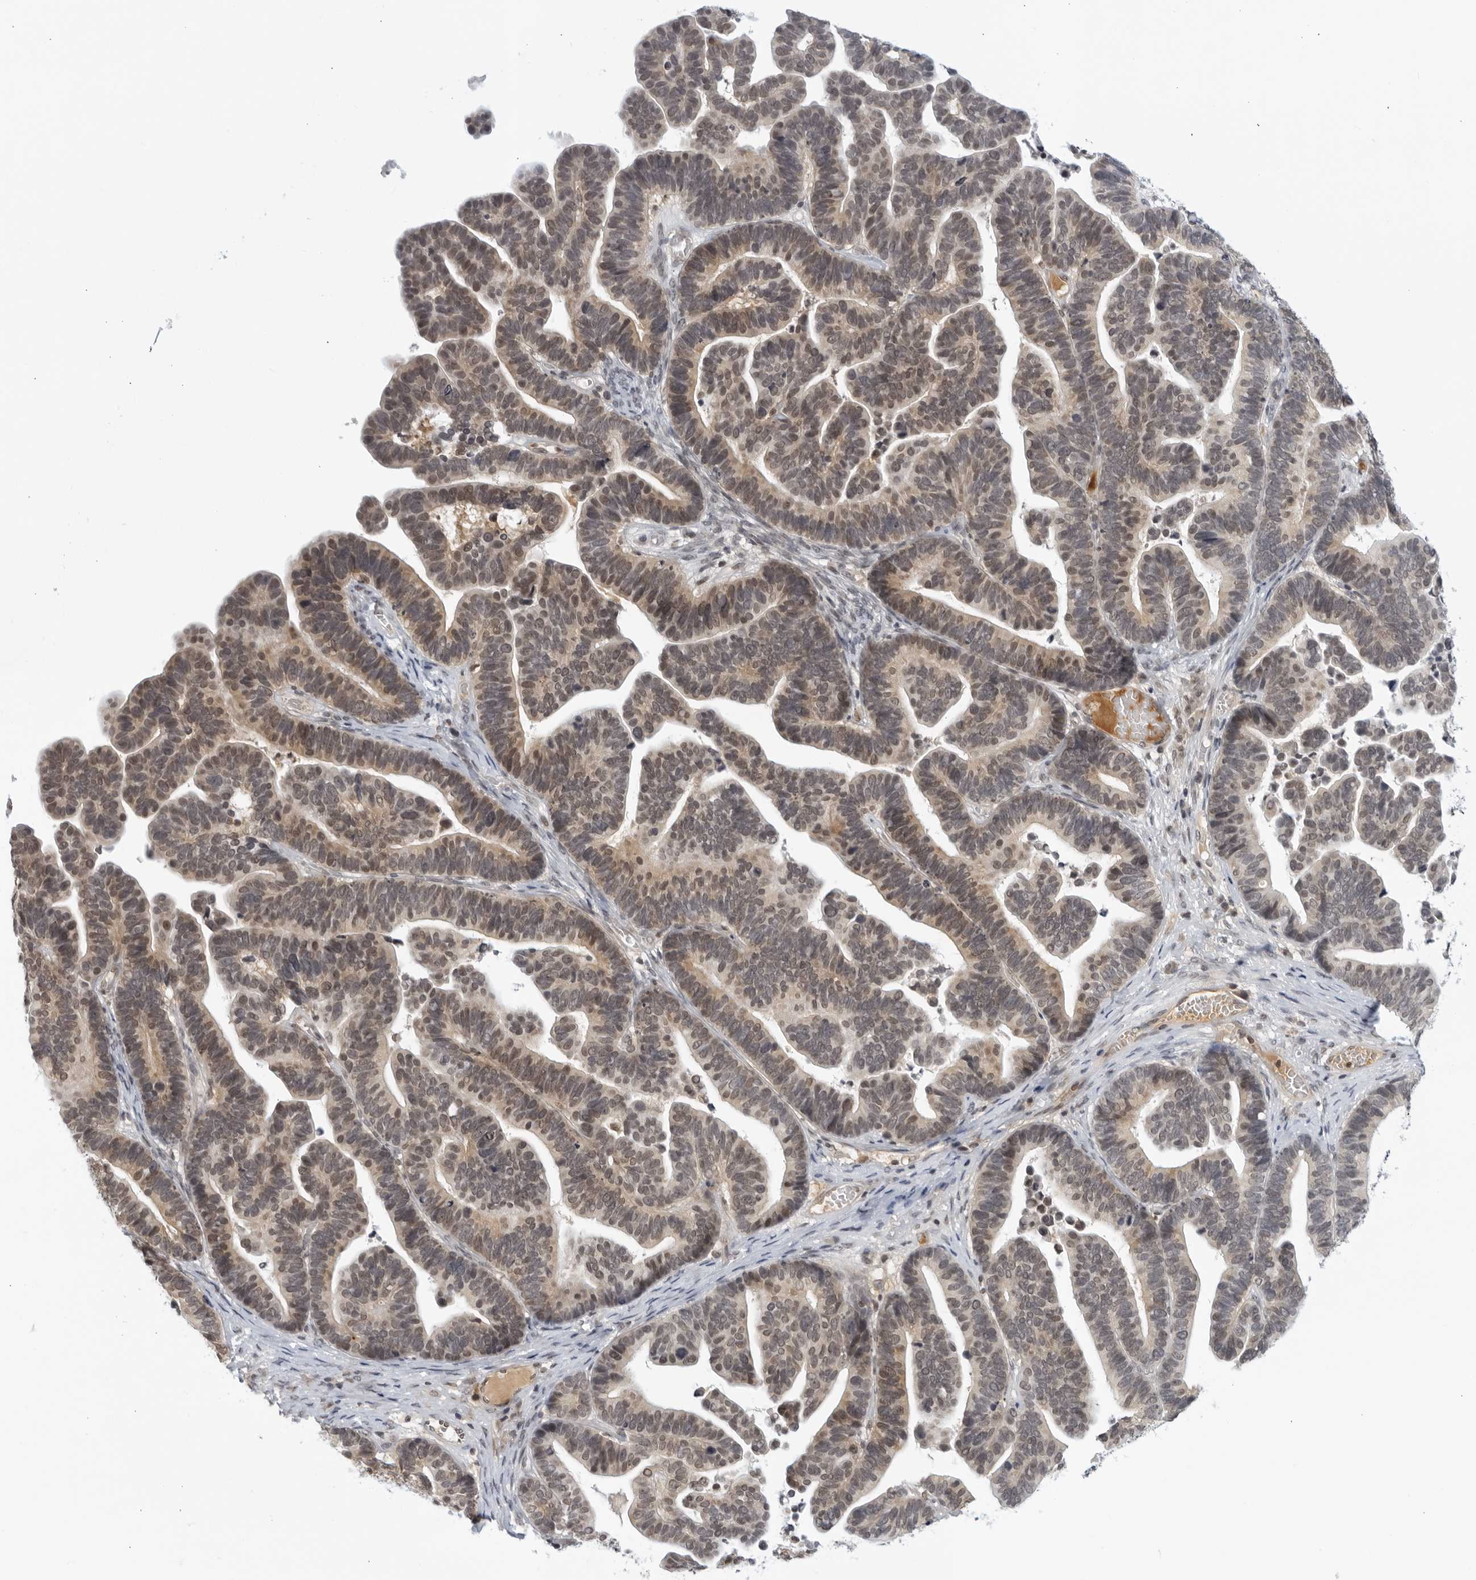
{"staining": {"intensity": "moderate", "quantity": "25%-75%", "location": "nuclear"}, "tissue": "ovarian cancer", "cell_type": "Tumor cells", "image_type": "cancer", "snomed": [{"axis": "morphology", "description": "Cystadenocarcinoma, serous, NOS"}, {"axis": "topography", "description": "Ovary"}], "caption": "Moderate nuclear expression is appreciated in approximately 25%-75% of tumor cells in ovarian cancer. (brown staining indicates protein expression, while blue staining denotes nuclei).", "gene": "CC2D1B", "patient": {"sex": "female", "age": 56}}